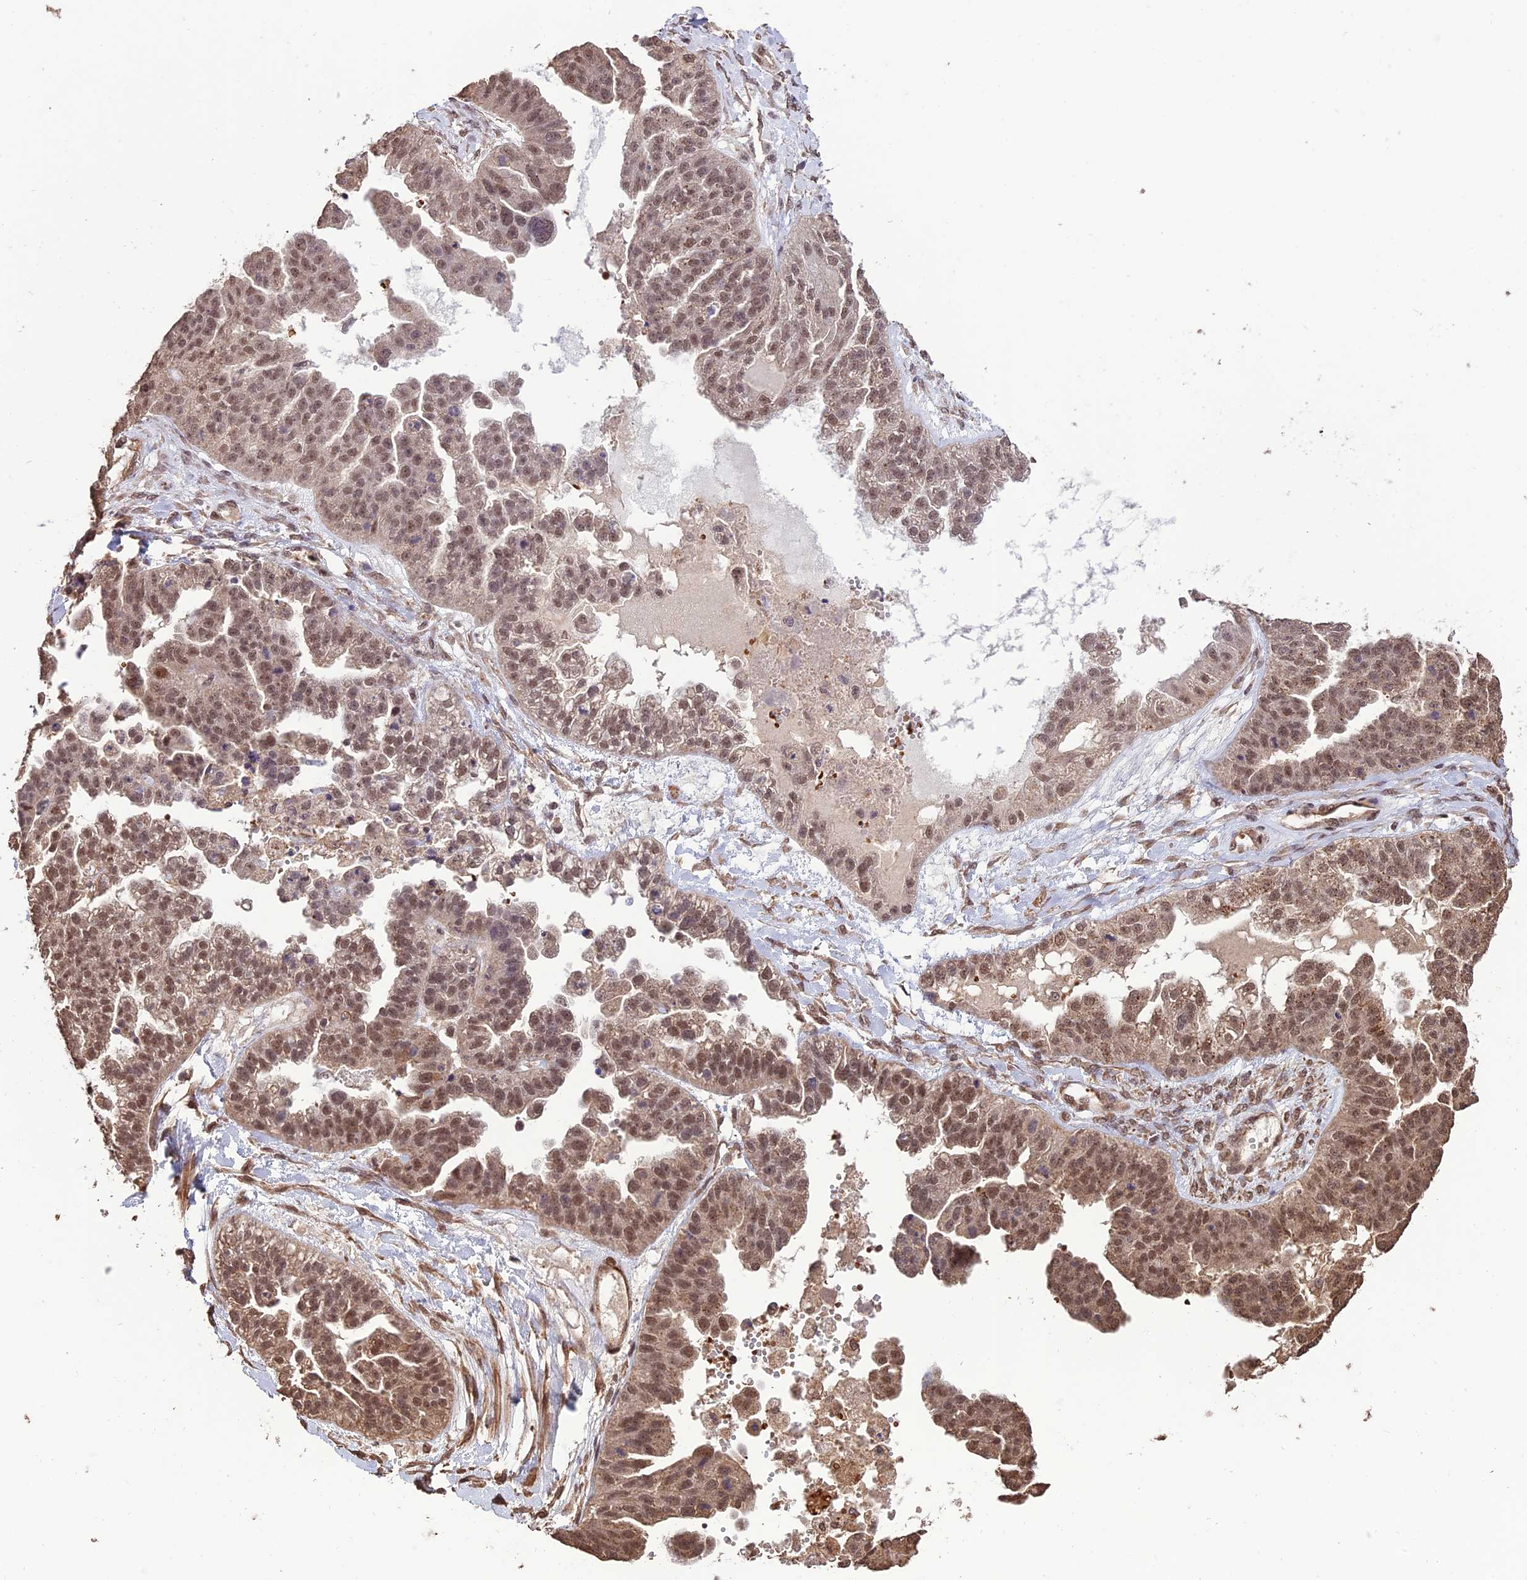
{"staining": {"intensity": "moderate", "quantity": ">75%", "location": "nuclear"}, "tissue": "ovarian cancer", "cell_type": "Tumor cells", "image_type": "cancer", "snomed": [{"axis": "morphology", "description": "Cystadenocarcinoma, serous, NOS"}, {"axis": "topography", "description": "Ovary"}], "caption": "A histopathology image of human serous cystadenocarcinoma (ovarian) stained for a protein exhibits moderate nuclear brown staining in tumor cells.", "gene": "CABIN1", "patient": {"sex": "female", "age": 58}}